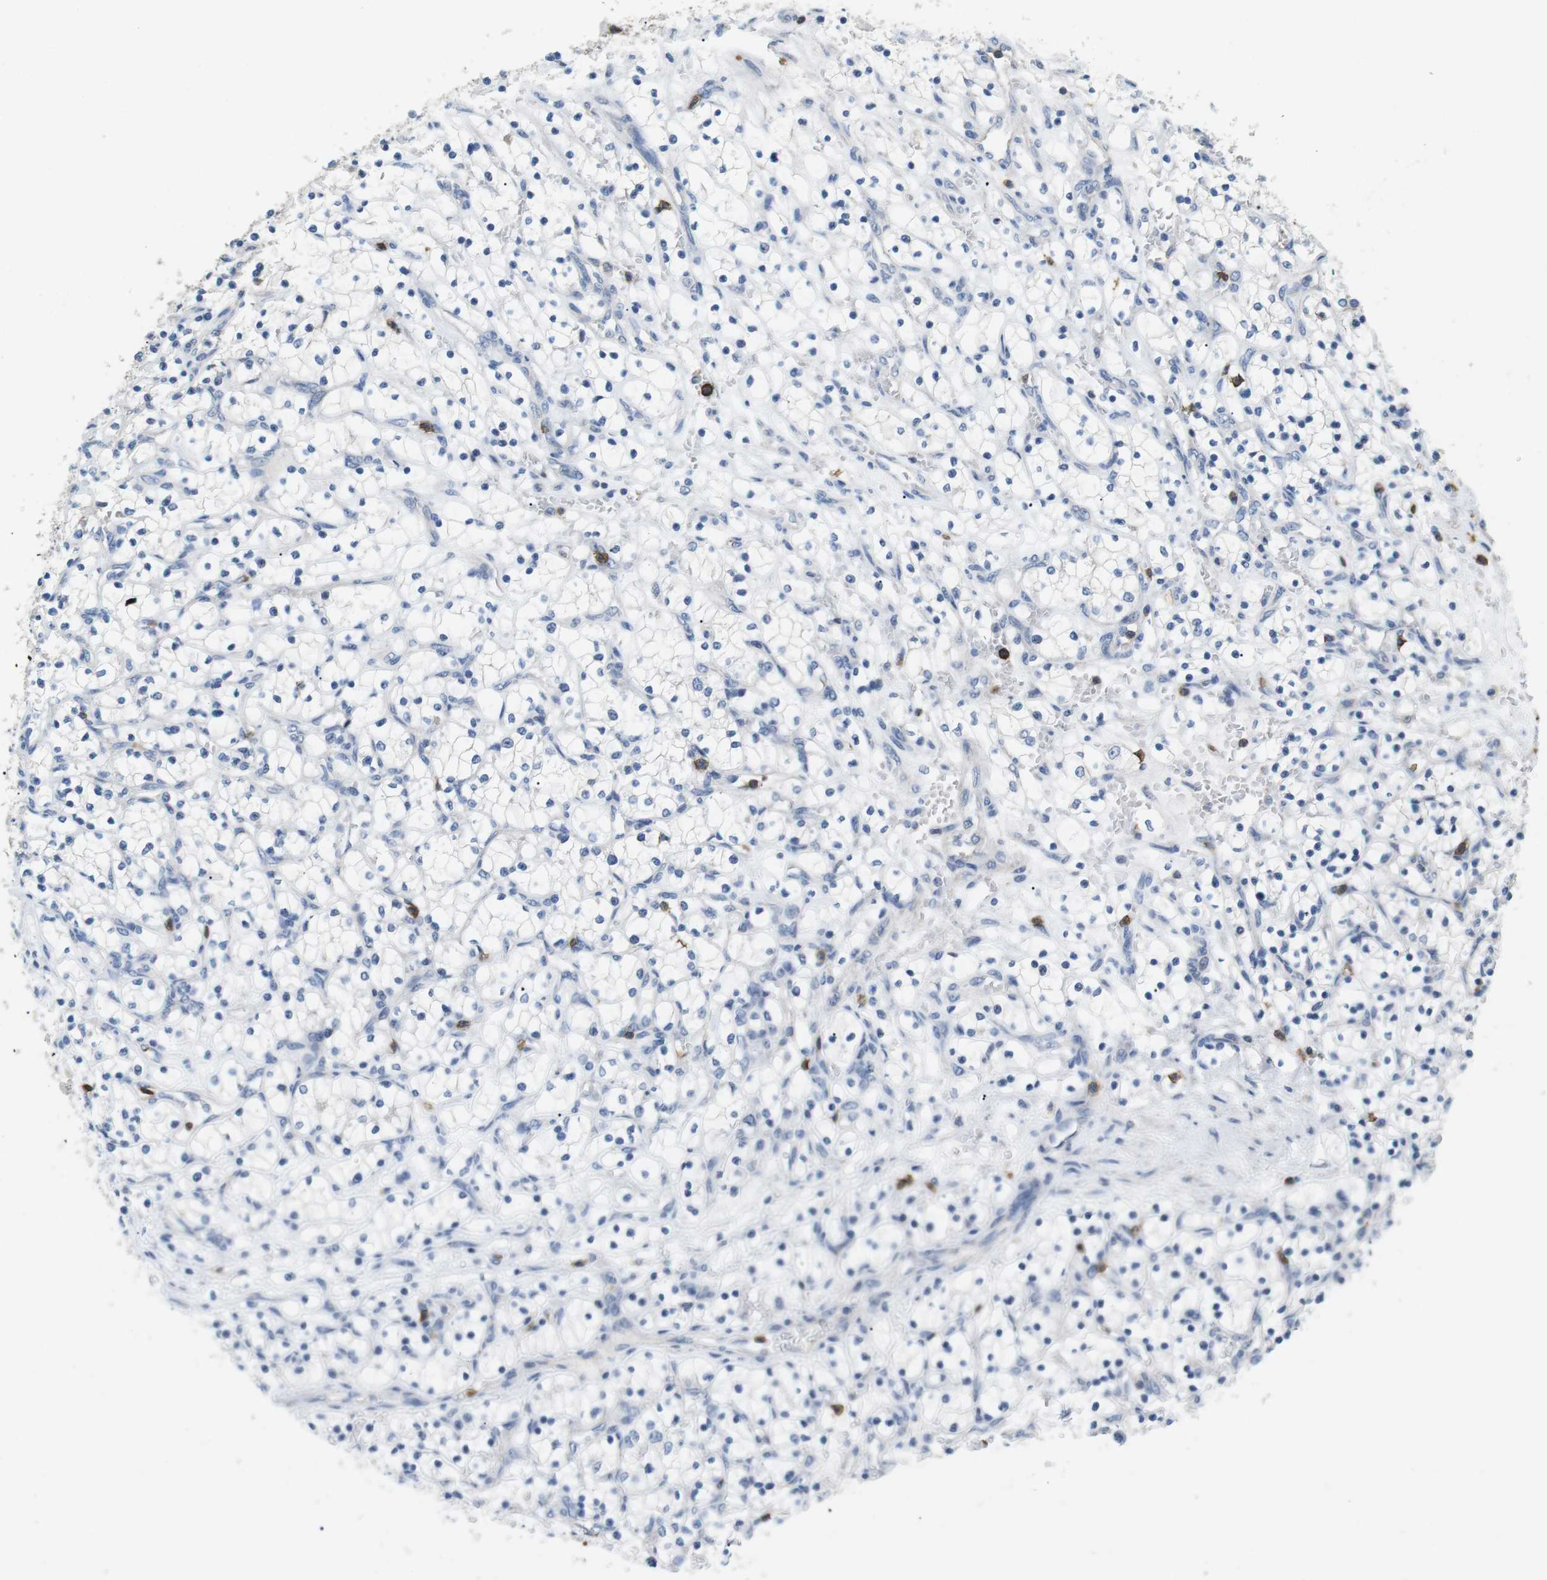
{"staining": {"intensity": "negative", "quantity": "none", "location": "none"}, "tissue": "renal cancer", "cell_type": "Tumor cells", "image_type": "cancer", "snomed": [{"axis": "morphology", "description": "Adenocarcinoma, NOS"}, {"axis": "topography", "description": "Kidney"}], "caption": "Tumor cells show no significant positivity in renal cancer.", "gene": "CD6", "patient": {"sex": "female", "age": 69}}